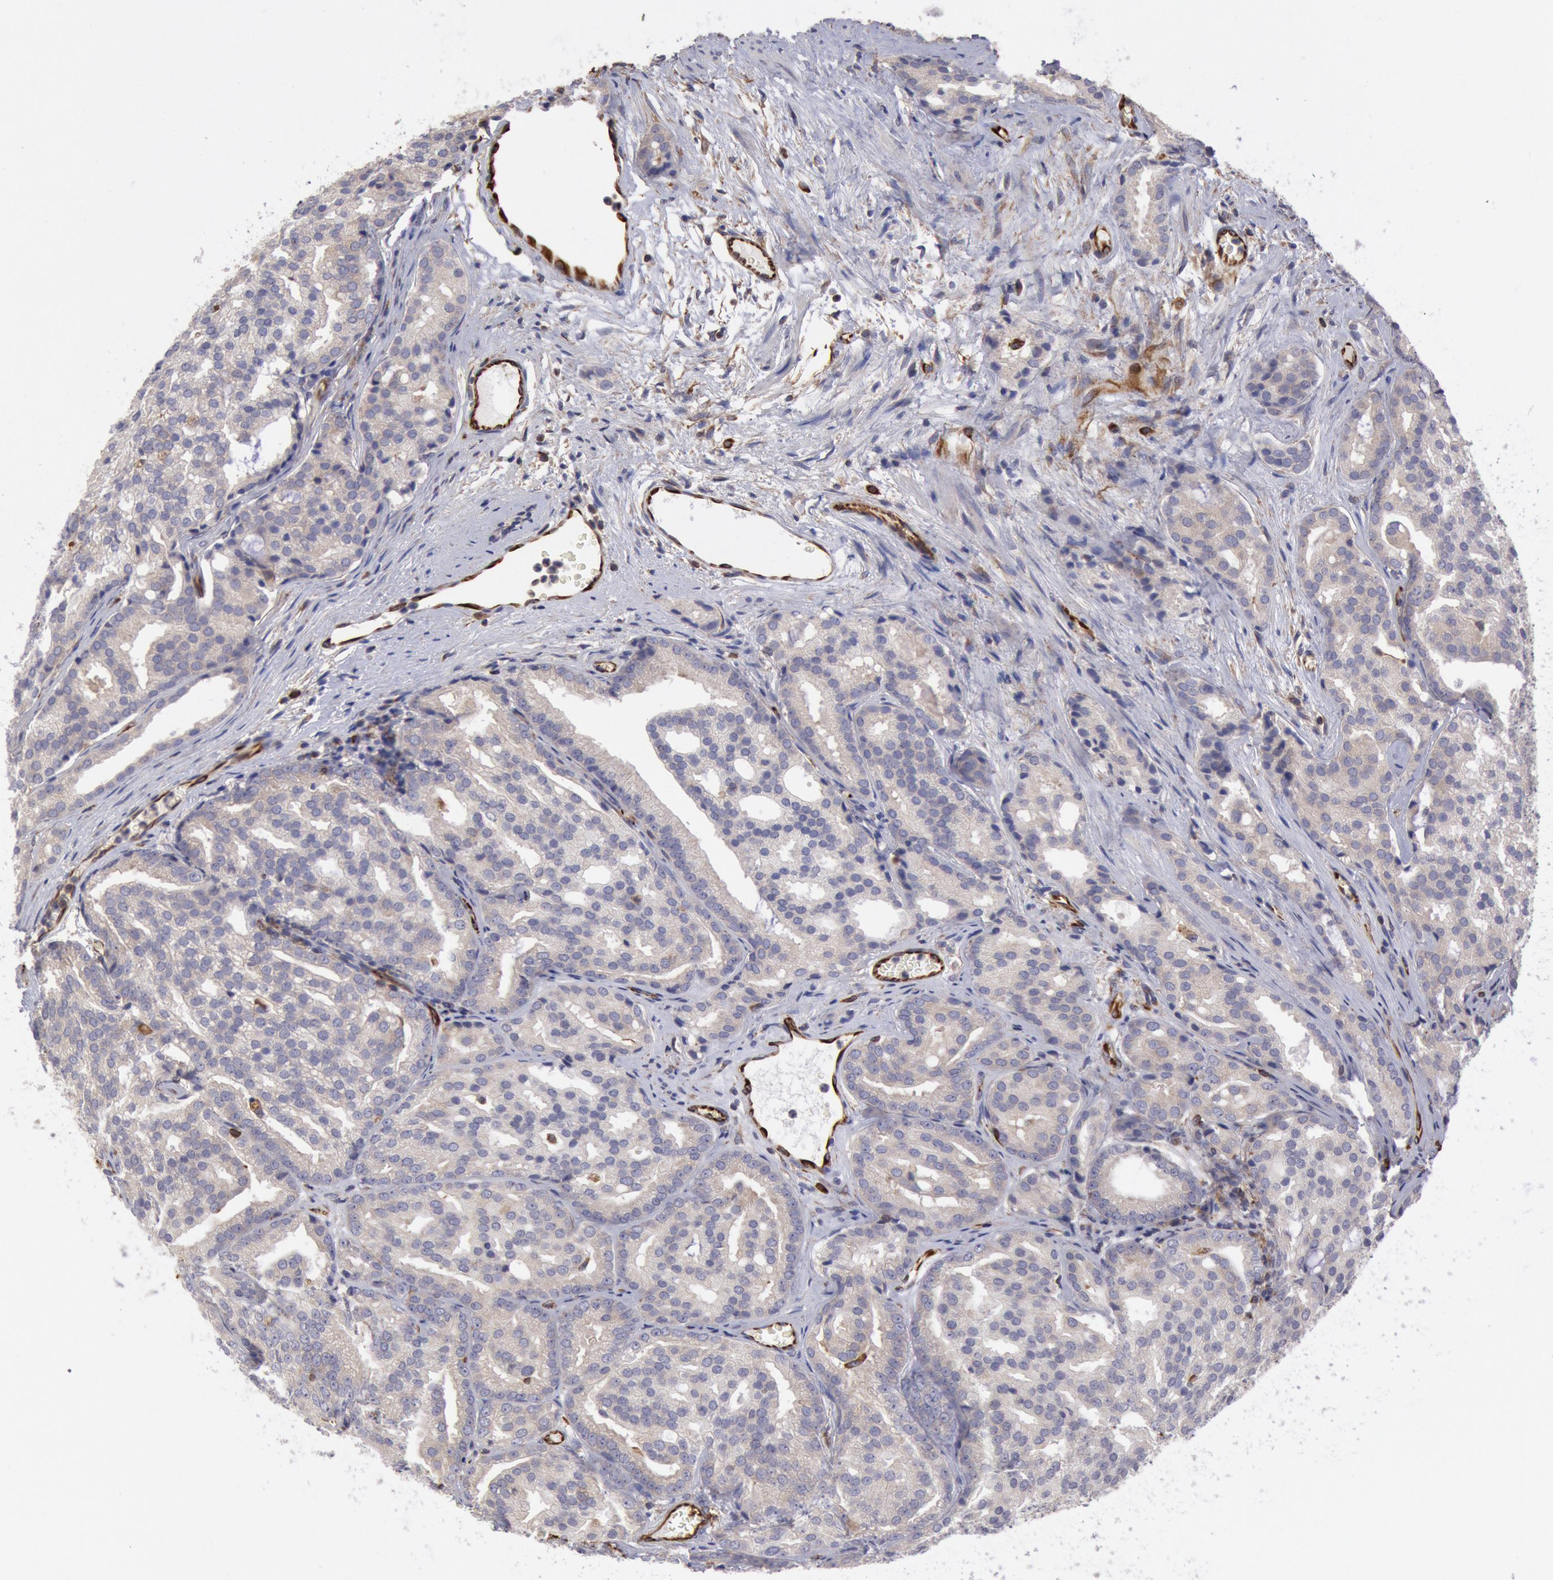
{"staining": {"intensity": "weak", "quantity": ">75%", "location": "cytoplasmic/membranous"}, "tissue": "prostate cancer", "cell_type": "Tumor cells", "image_type": "cancer", "snomed": [{"axis": "morphology", "description": "Adenocarcinoma, High grade"}, {"axis": "topography", "description": "Prostate"}], "caption": "Prostate cancer (adenocarcinoma (high-grade)) stained with DAB immunohistochemistry (IHC) reveals low levels of weak cytoplasmic/membranous expression in approximately >75% of tumor cells. (Brightfield microscopy of DAB IHC at high magnification).", "gene": "RNF139", "patient": {"sex": "male", "age": 64}}